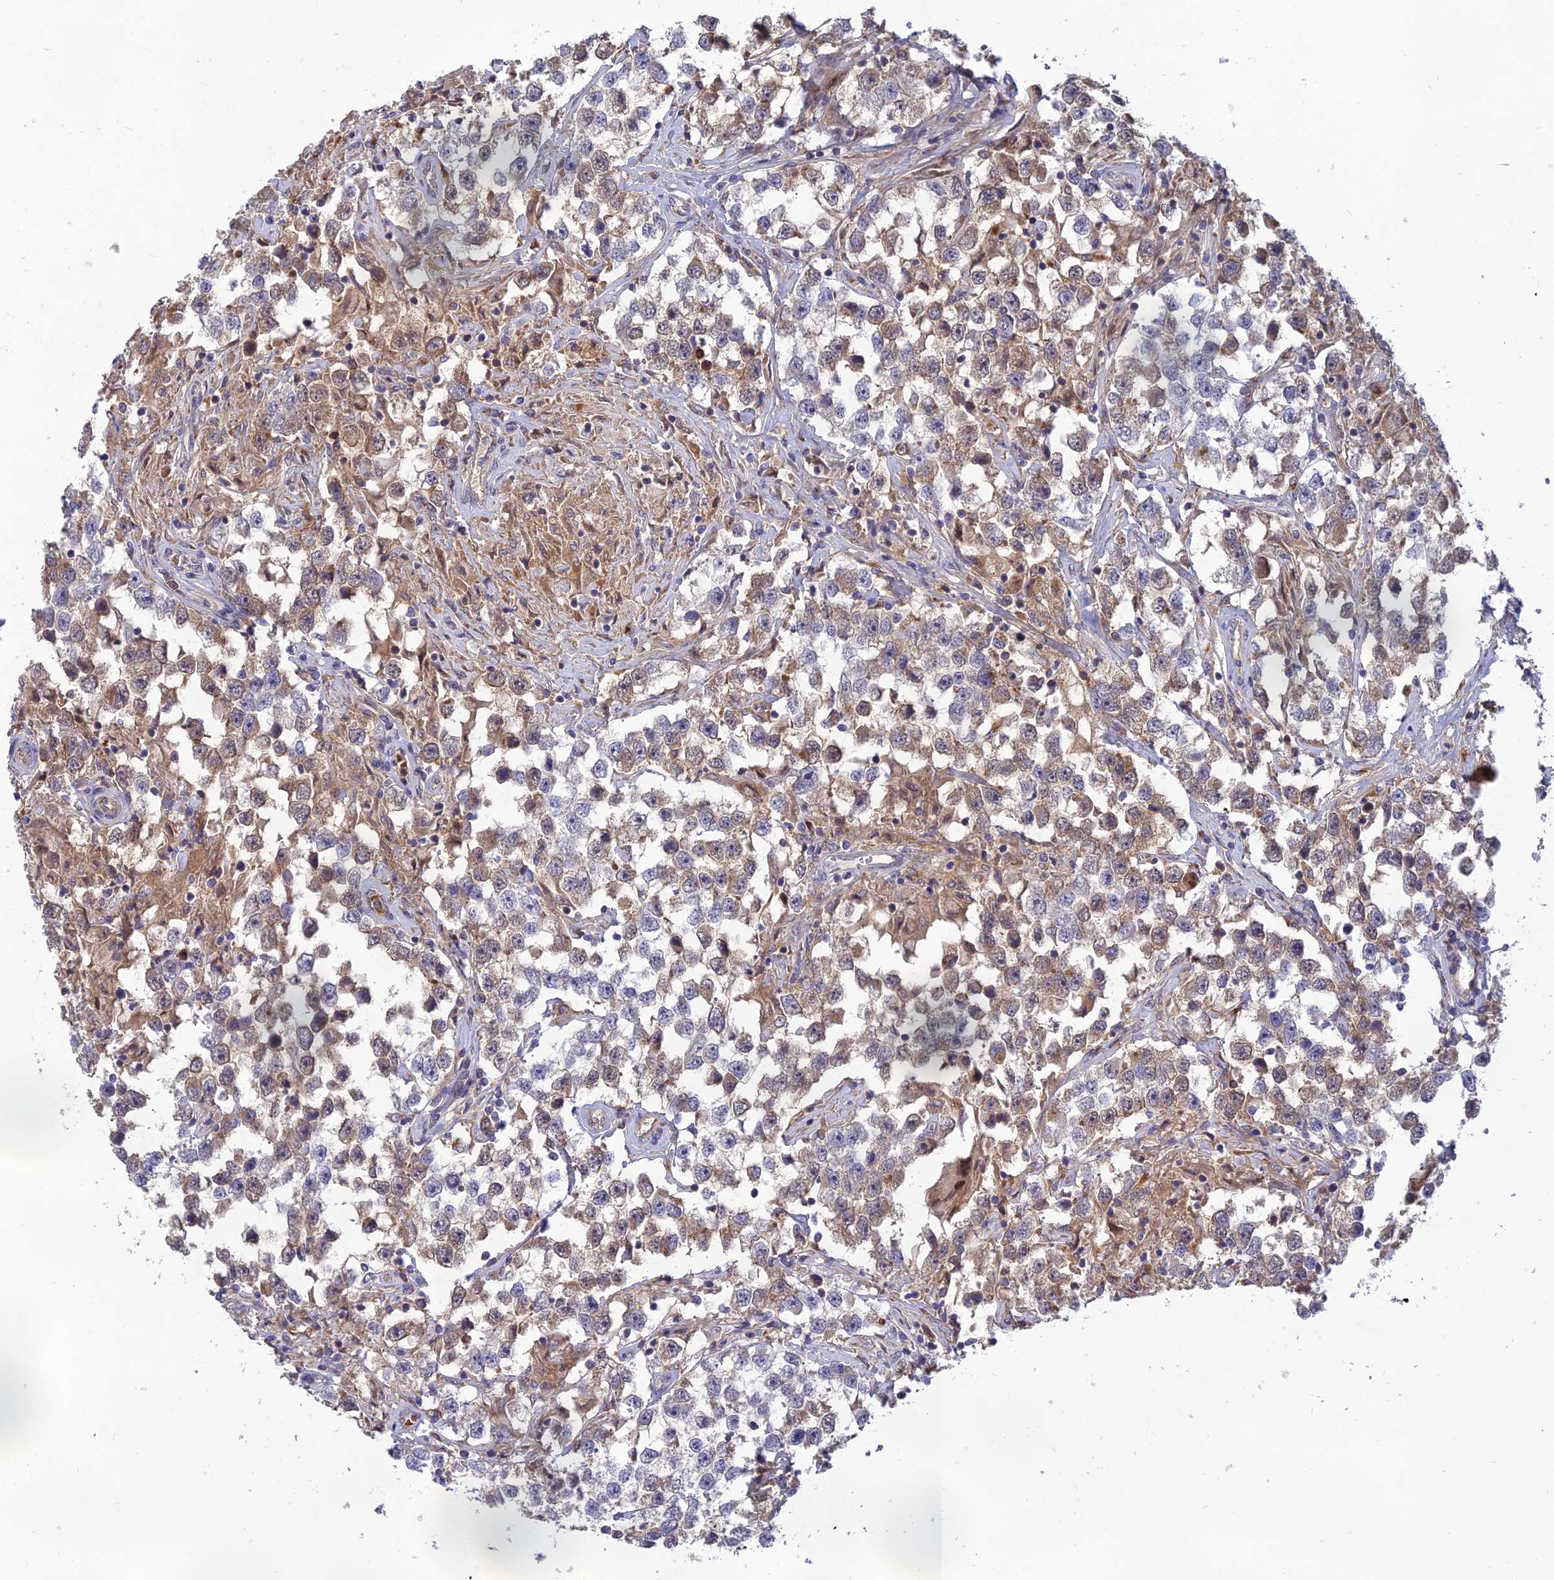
{"staining": {"intensity": "weak", "quantity": "25%-75%", "location": "cytoplasmic/membranous"}, "tissue": "testis cancer", "cell_type": "Tumor cells", "image_type": "cancer", "snomed": [{"axis": "morphology", "description": "Seminoma, NOS"}, {"axis": "topography", "description": "Testis"}], "caption": "Immunohistochemical staining of testis cancer (seminoma) reveals low levels of weak cytoplasmic/membranous positivity in about 25%-75% of tumor cells.", "gene": "FAM151B", "patient": {"sex": "male", "age": 46}}